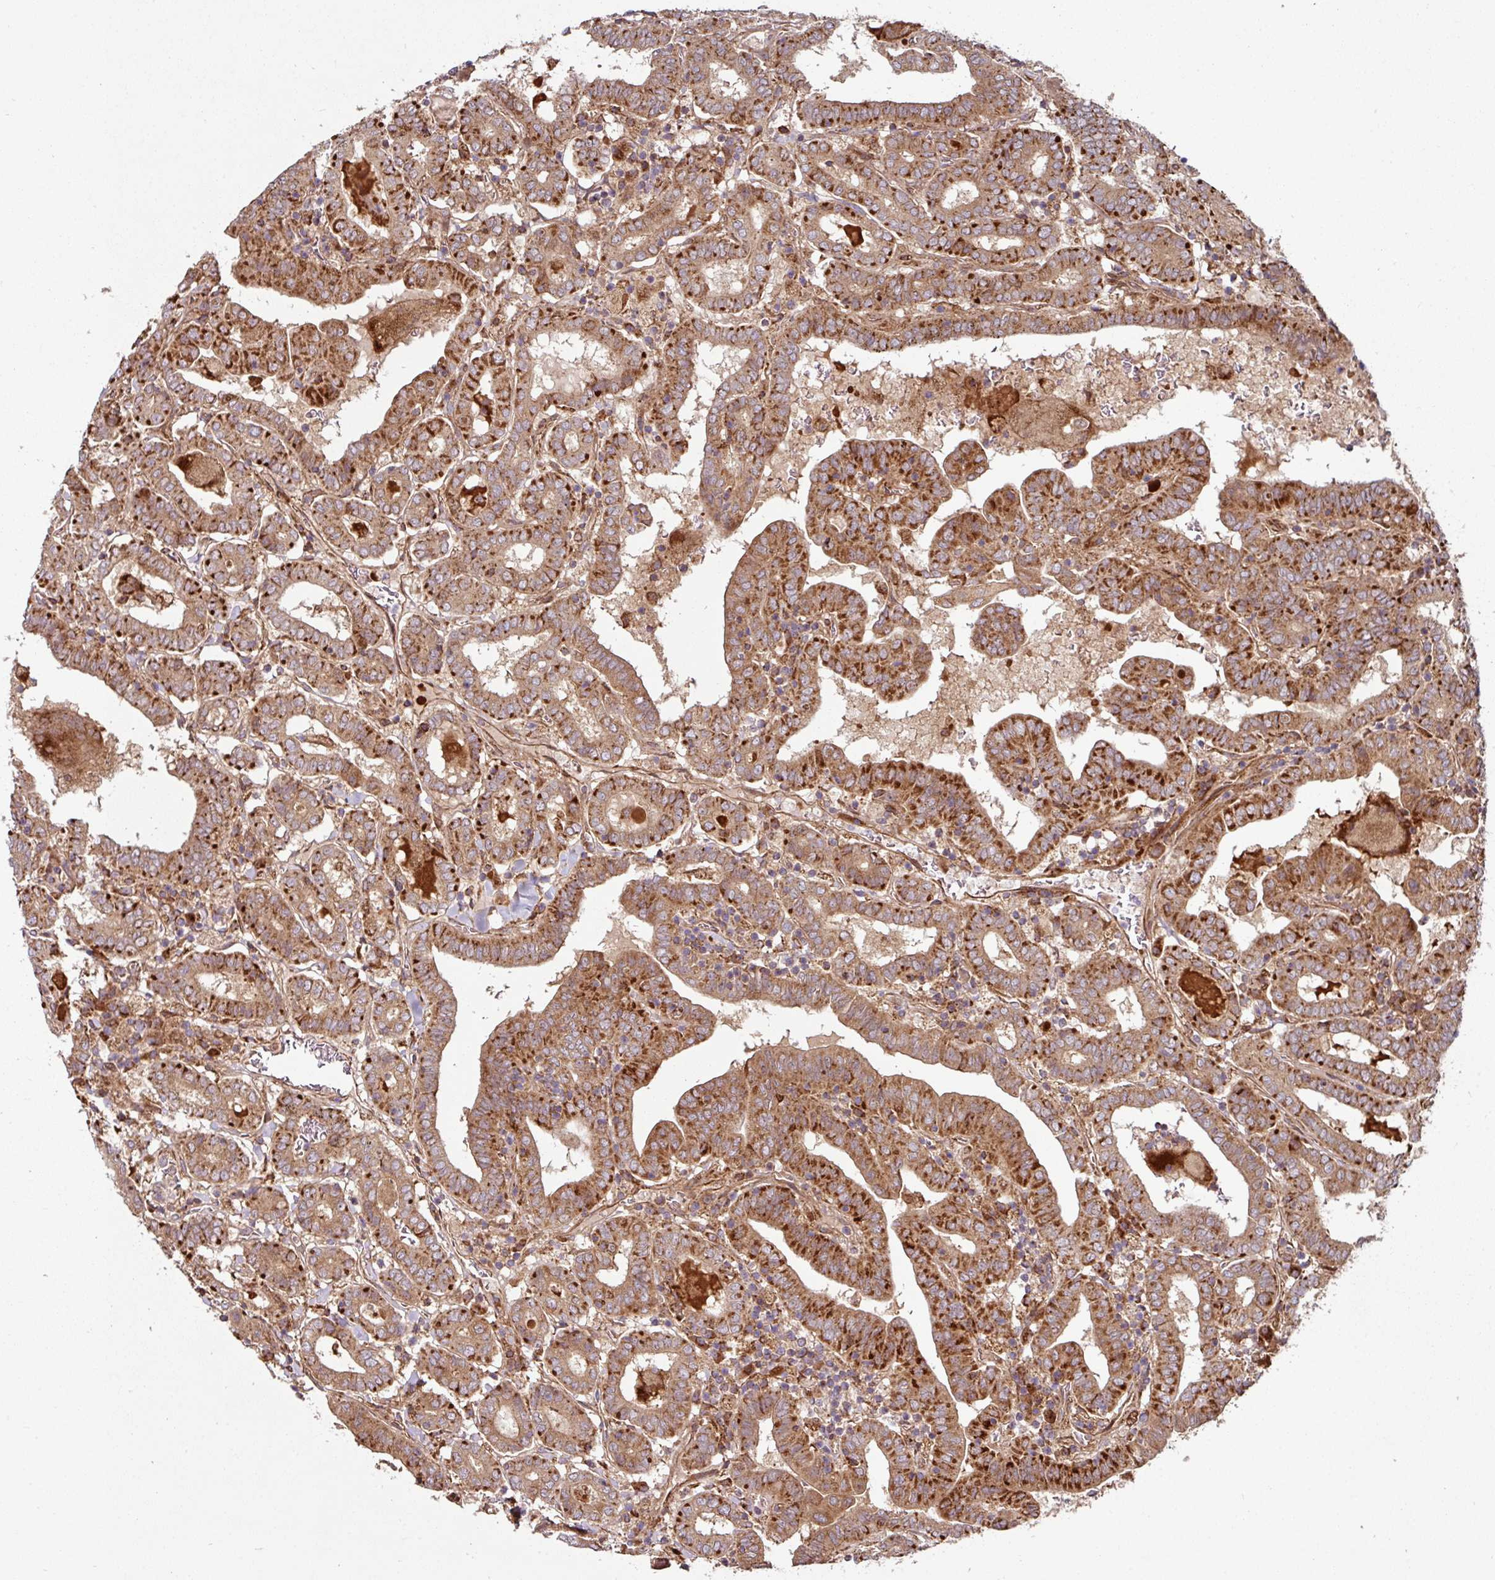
{"staining": {"intensity": "strong", "quantity": ">75%", "location": "cytoplasmic/membranous"}, "tissue": "thyroid cancer", "cell_type": "Tumor cells", "image_type": "cancer", "snomed": [{"axis": "morphology", "description": "Papillary adenocarcinoma, NOS"}, {"axis": "topography", "description": "Thyroid gland"}], "caption": "Immunohistochemistry micrograph of neoplastic tissue: human thyroid papillary adenocarcinoma stained using IHC demonstrates high levels of strong protein expression localized specifically in the cytoplasmic/membranous of tumor cells, appearing as a cytoplasmic/membranous brown color.", "gene": "RAB5A", "patient": {"sex": "female", "age": 72}}